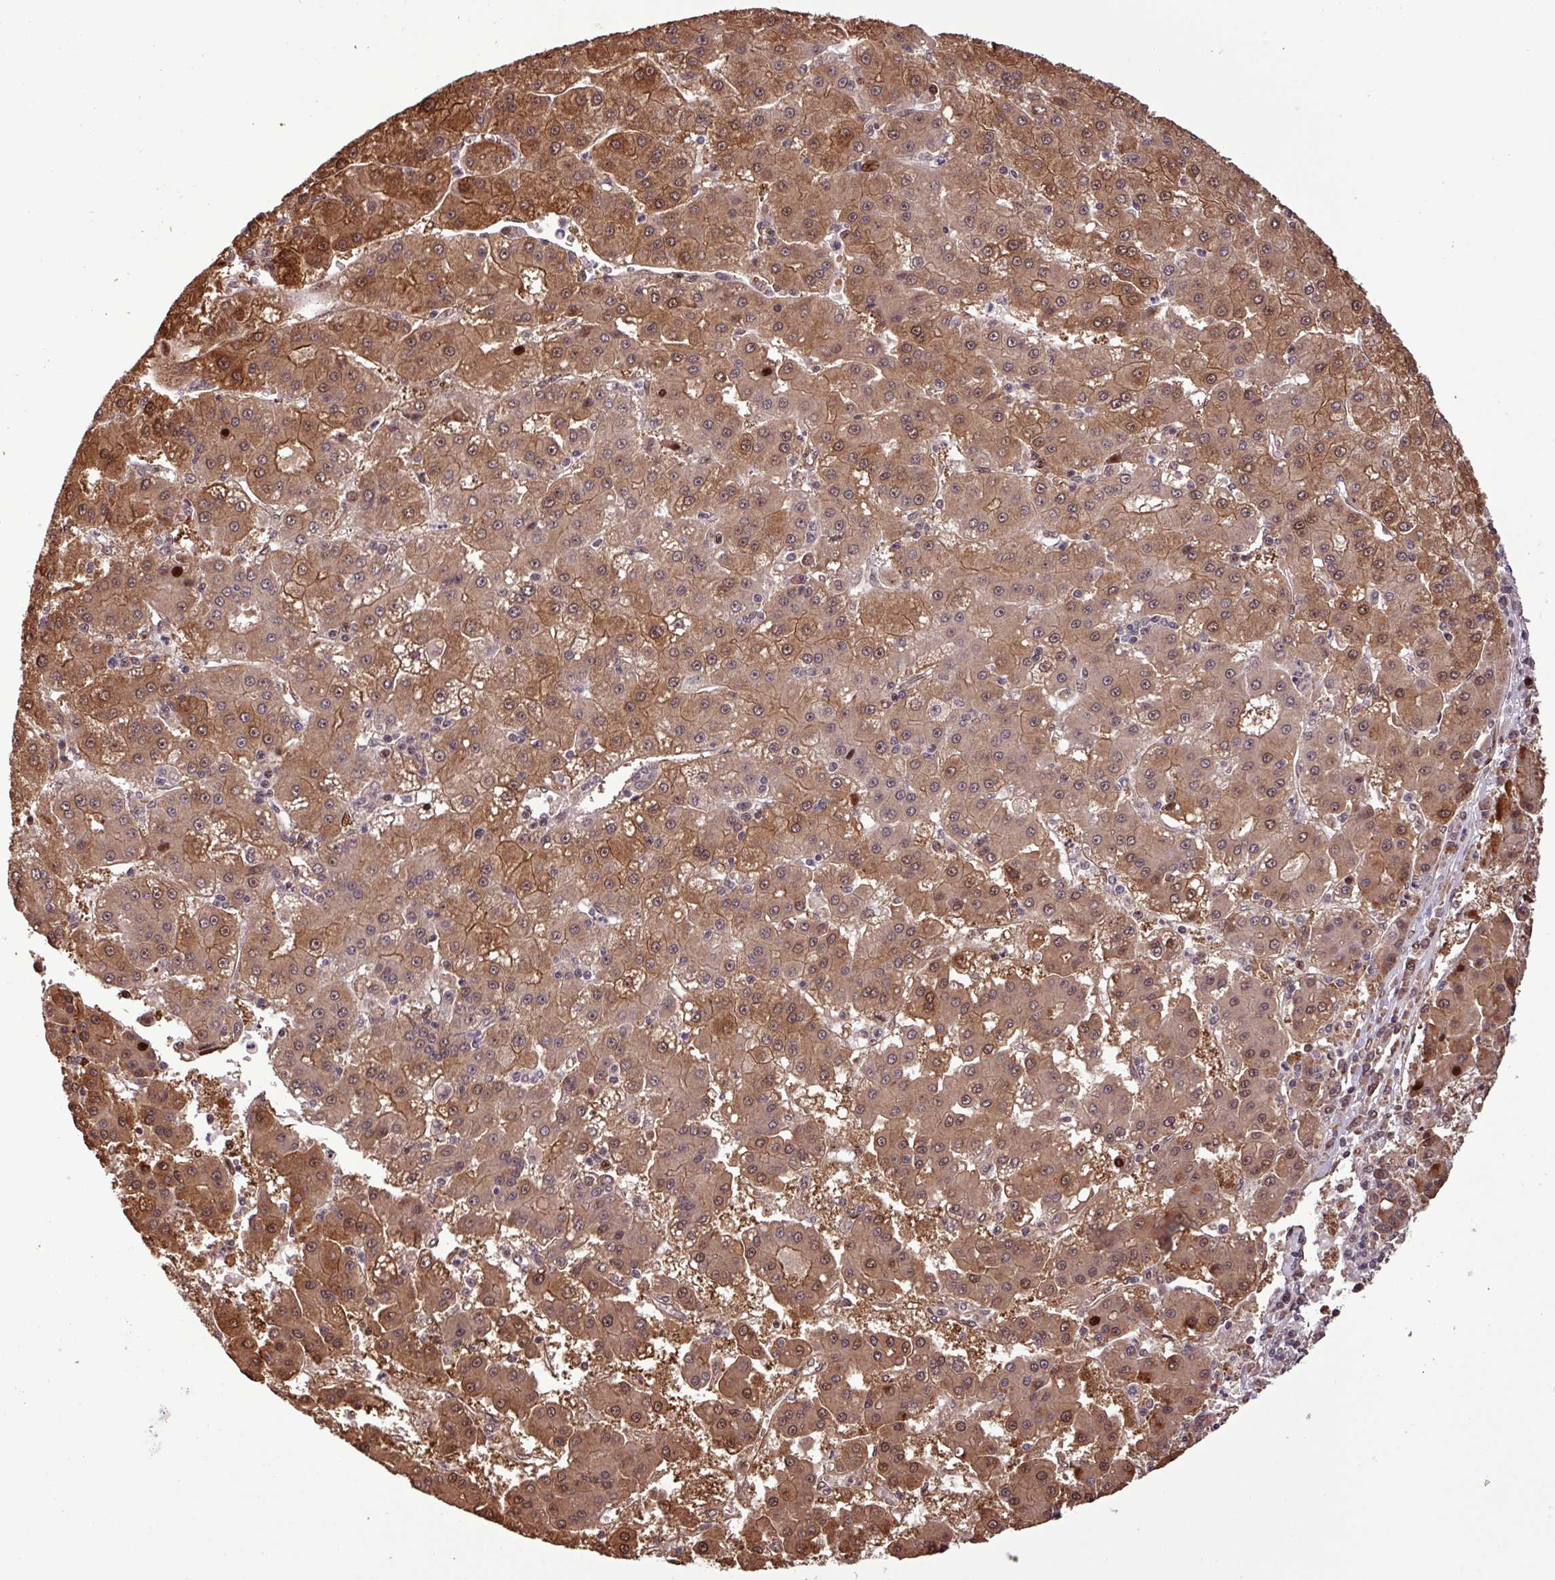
{"staining": {"intensity": "moderate", "quantity": ">75%", "location": "cytoplasmic/membranous,nuclear"}, "tissue": "liver cancer", "cell_type": "Tumor cells", "image_type": "cancer", "snomed": [{"axis": "morphology", "description": "Carcinoma, Hepatocellular, NOS"}, {"axis": "topography", "description": "Liver"}], "caption": "Liver cancer stained for a protein (brown) demonstrates moderate cytoplasmic/membranous and nuclear positive expression in approximately >75% of tumor cells.", "gene": "SLC22A24", "patient": {"sex": "male", "age": 76}}